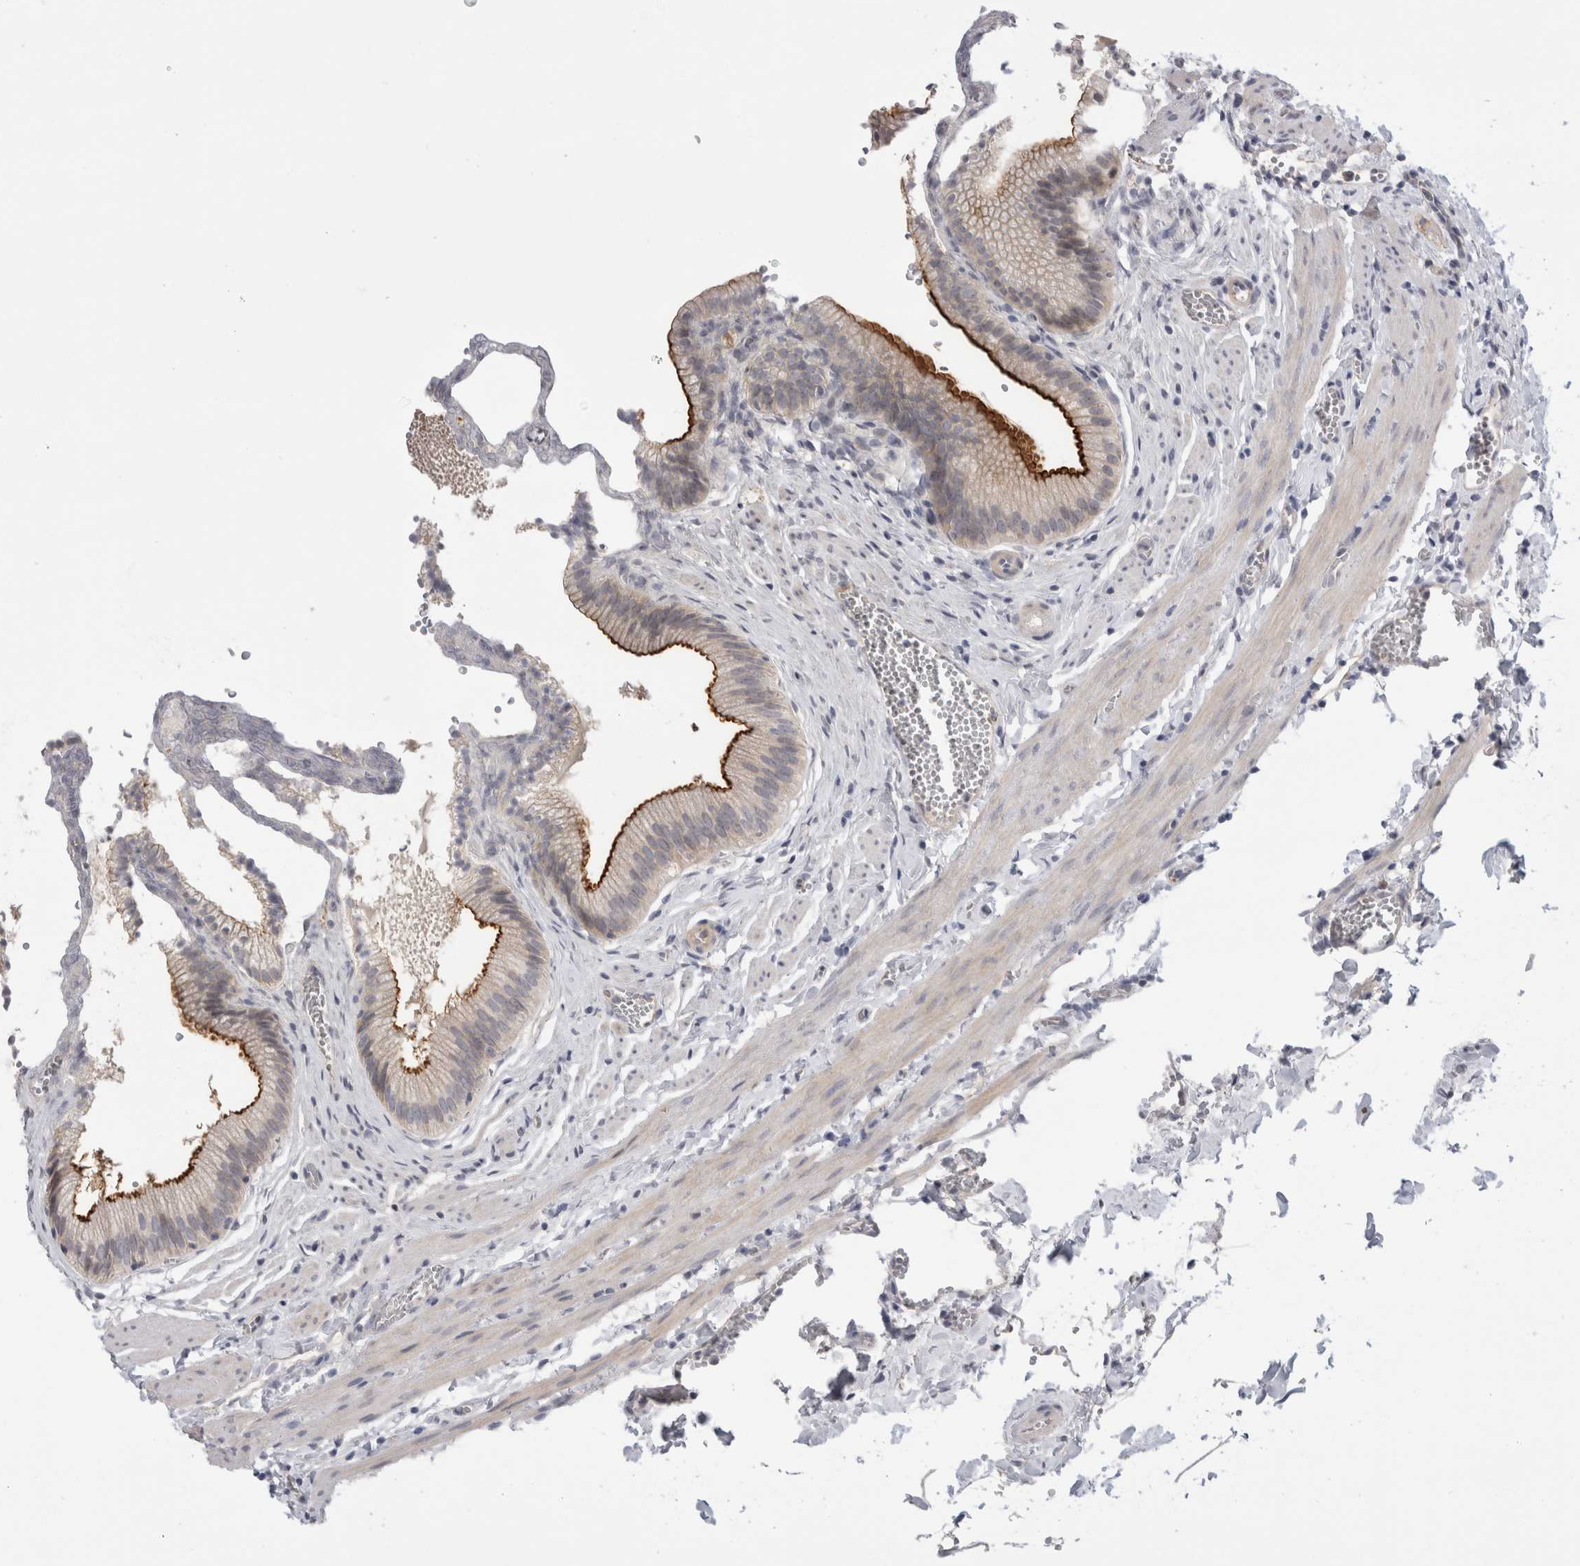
{"staining": {"intensity": "strong", "quantity": "25%-75%", "location": "cytoplasmic/membranous"}, "tissue": "gallbladder", "cell_type": "Glandular cells", "image_type": "normal", "snomed": [{"axis": "morphology", "description": "Normal tissue, NOS"}, {"axis": "topography", "description": "Gallbladder"}], "caption": "IHC micrograph of benign gallbladder: gallbladder stained using IHC exhibits high levels of strong protein expression localized specifically in the cytoplasmic/membranous of glandular cells, appearing as a cytoplasmic/membranous brown color.", "gene": "VANGL1", "patient": {"sex": "male", "age": 38}}